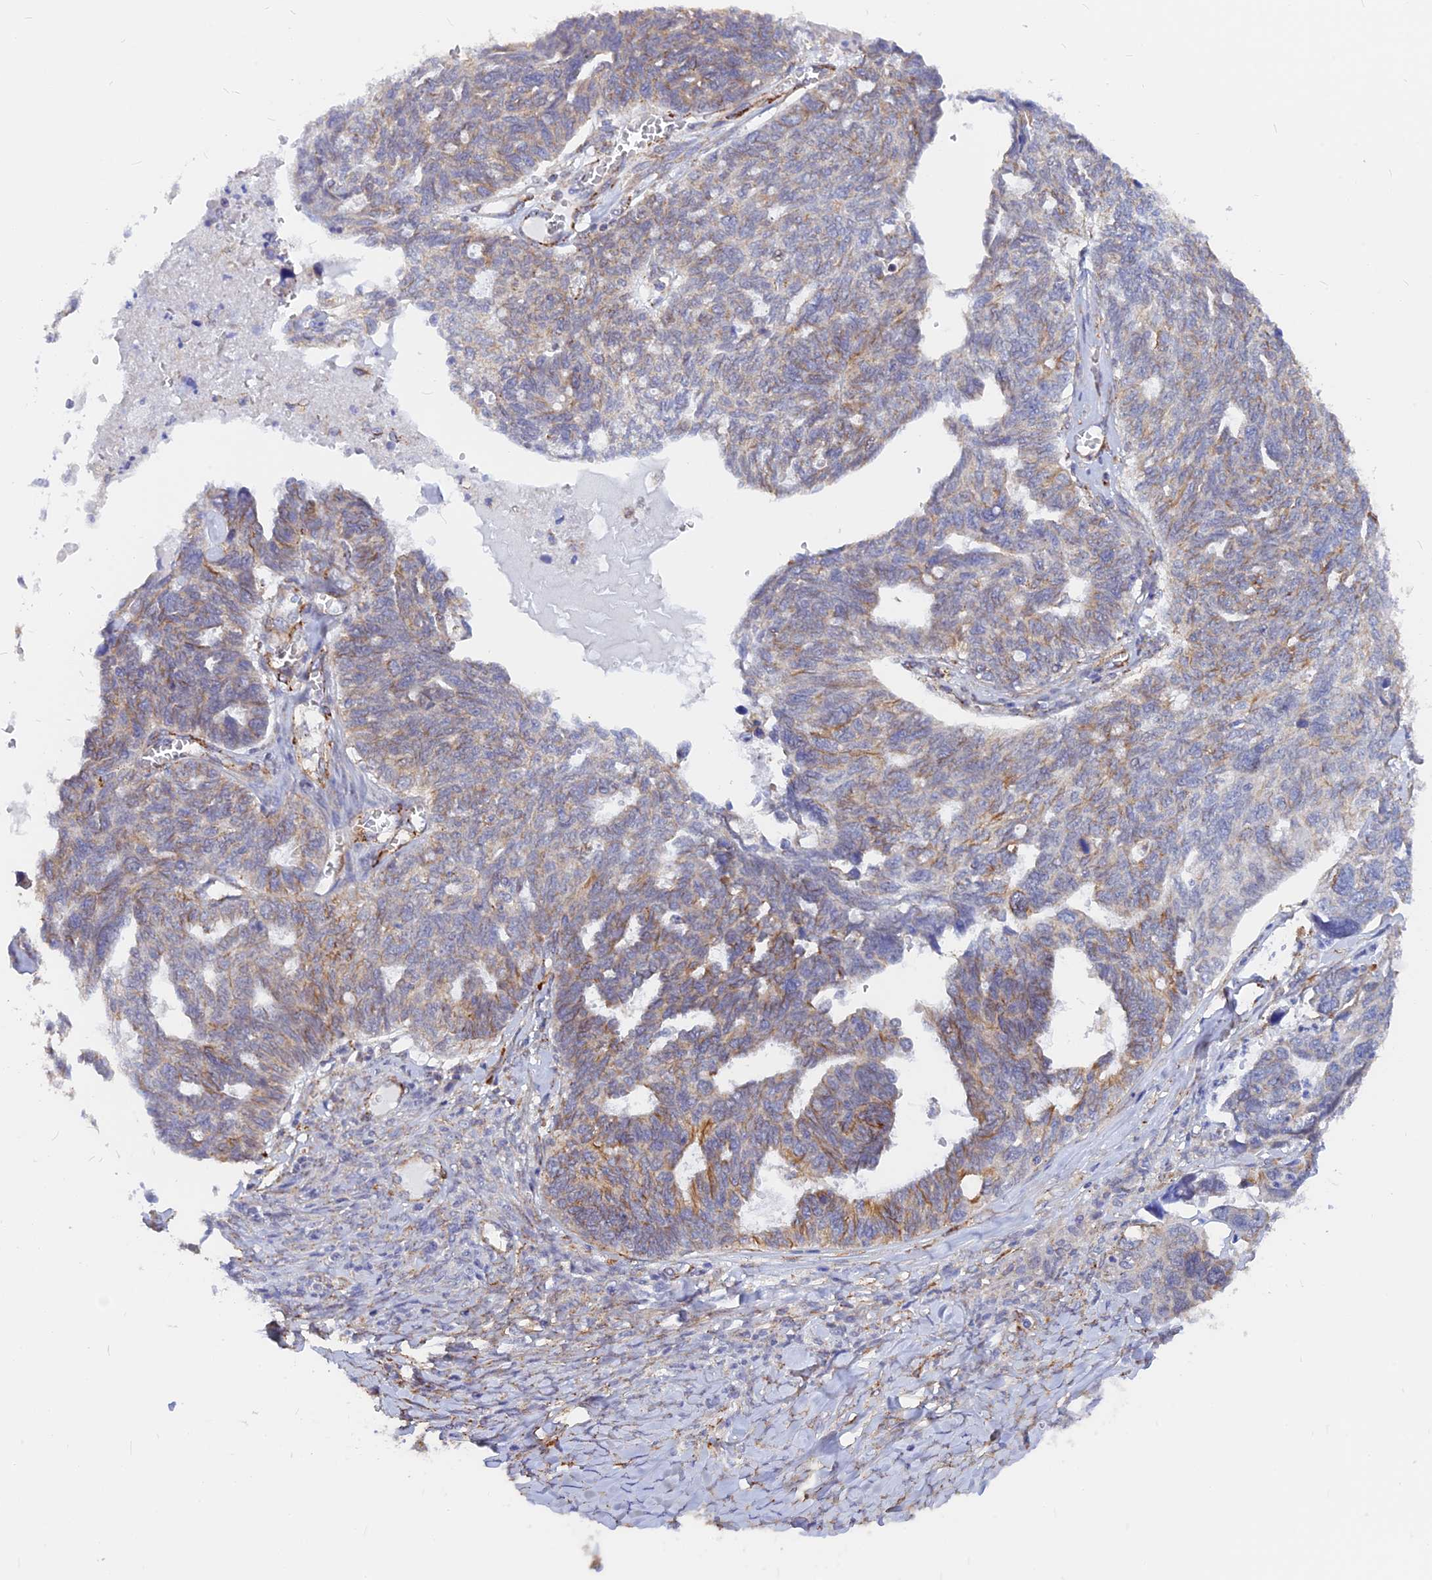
{"staining": {"intensity": "weak", "quantity": "25%-75%", "location": "cytoplasmic/membranous"}, "tissue": "ovarian cancer", "cell_type": "Tumor cells", "image_type": "cancer", "snomed": [{"axis": "morphology", "description": "Cystadenocarcinoma, serous, NOS"}, {"axis": "topography", "description": "Ovary"}], "caption": "An immunohistochemistry image of tumor tissue is shown. Protein staining in brown highlights weak cytoplasmic/membranous positivity in ovarian serous cystadenocarcinoma within tumor cells.", "gene": "VSTM2L", "patient": {"sex": "female", "age": 79}}